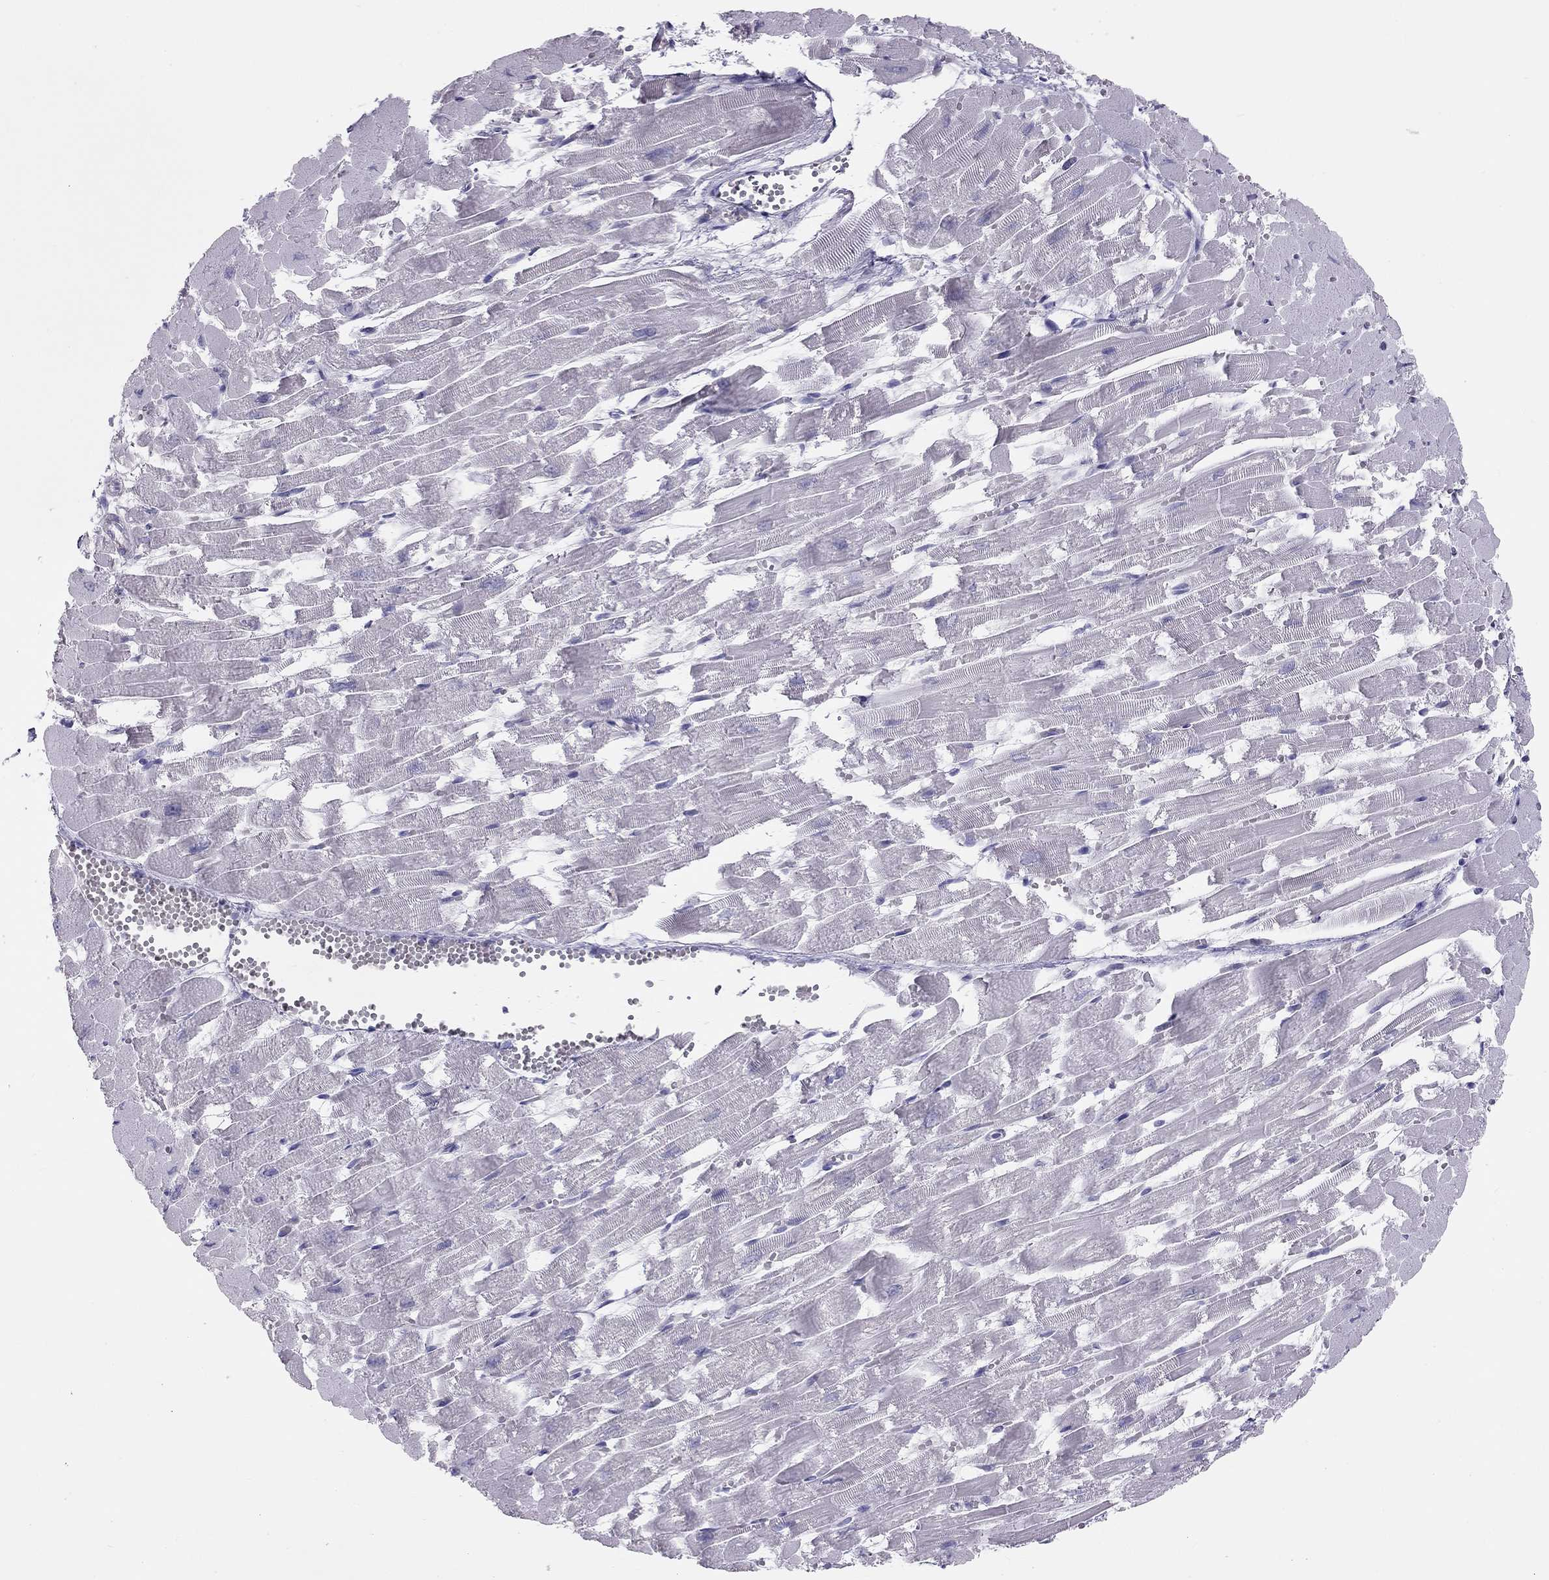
{"staining": {"intensity": "negative", "quantity": "none", "location": "none"}, "tissue": "heart muscle", "cell_type": "Cardiomyocytes", "image_type": "normal", "snomed": [{"axis": "morphology", "description": "Normal tissue, NOS"}, {"axis": "topography", "description": "Heart"}], "caption": "This is a micrograph of immunohistochemistry (IHC) staining of unremarkable heart muscle, which shows no staining in cardiomyocytes. (Stains: DAB IHC with hematoxylin counter stain, Microscopy: brightfield microscopy at high magnification).", "gene": "SPATA12", "patient": {"sex": "female", "age": 52}}